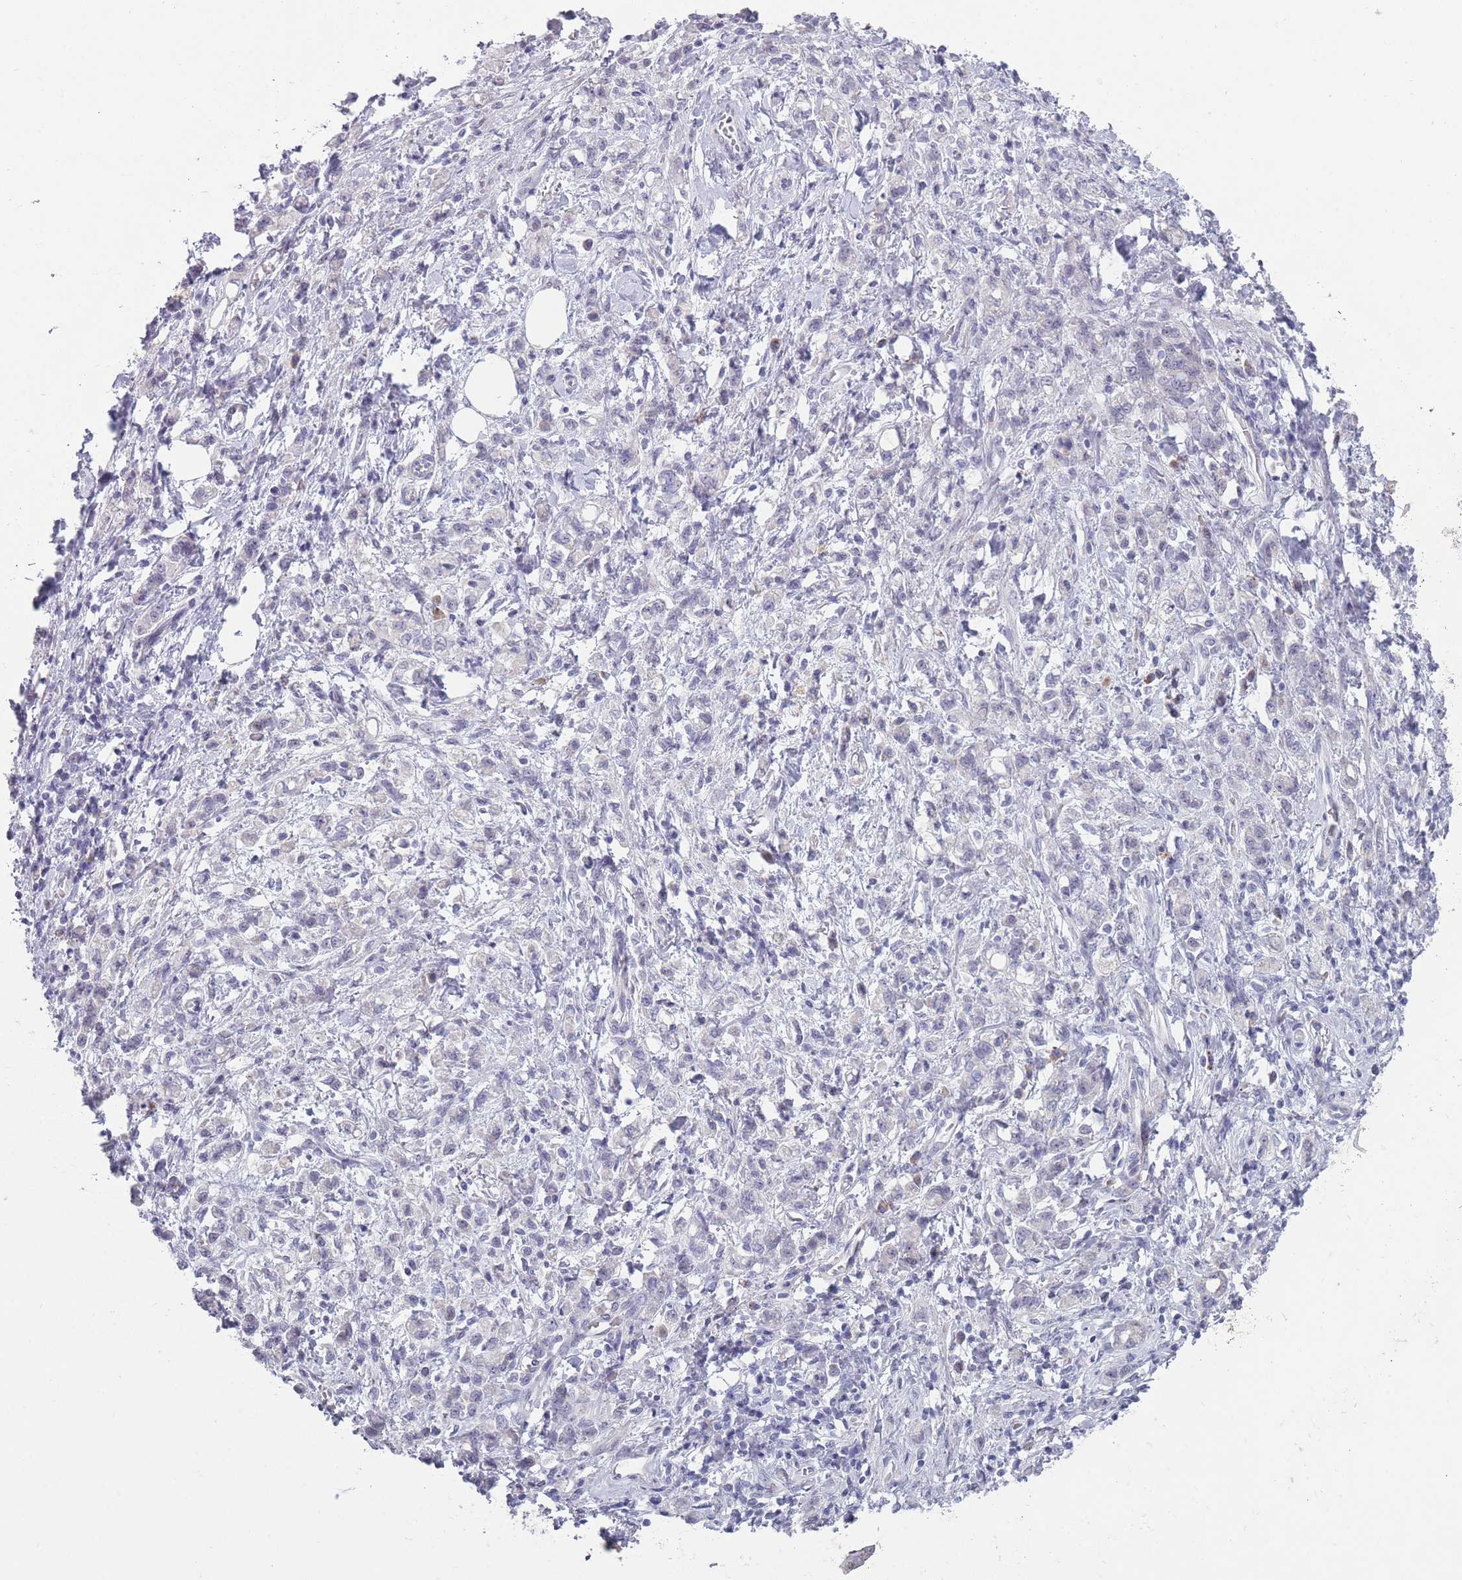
{"staining": {"intensity": "negative", "quantity": "none", "location": "none"}, "tissue": "stomach cancer", "cell_type": "Tumor cells", "image_type": "cancer", "snomed": [{"axis": "morphology", "description": "Adenocarcinoma, NOS"}, {"axis": "topography", "description": "Stomach"}], "caption": "Immunohistochemistry photomicrograph of neoplastic tissue: stomach cancer (adenocarcinoma) stained with DAB exhibits no significant protein expression in tumor cells.", "gene": "PAIP2B", "patient": {"sex": "male", "age": 77}}